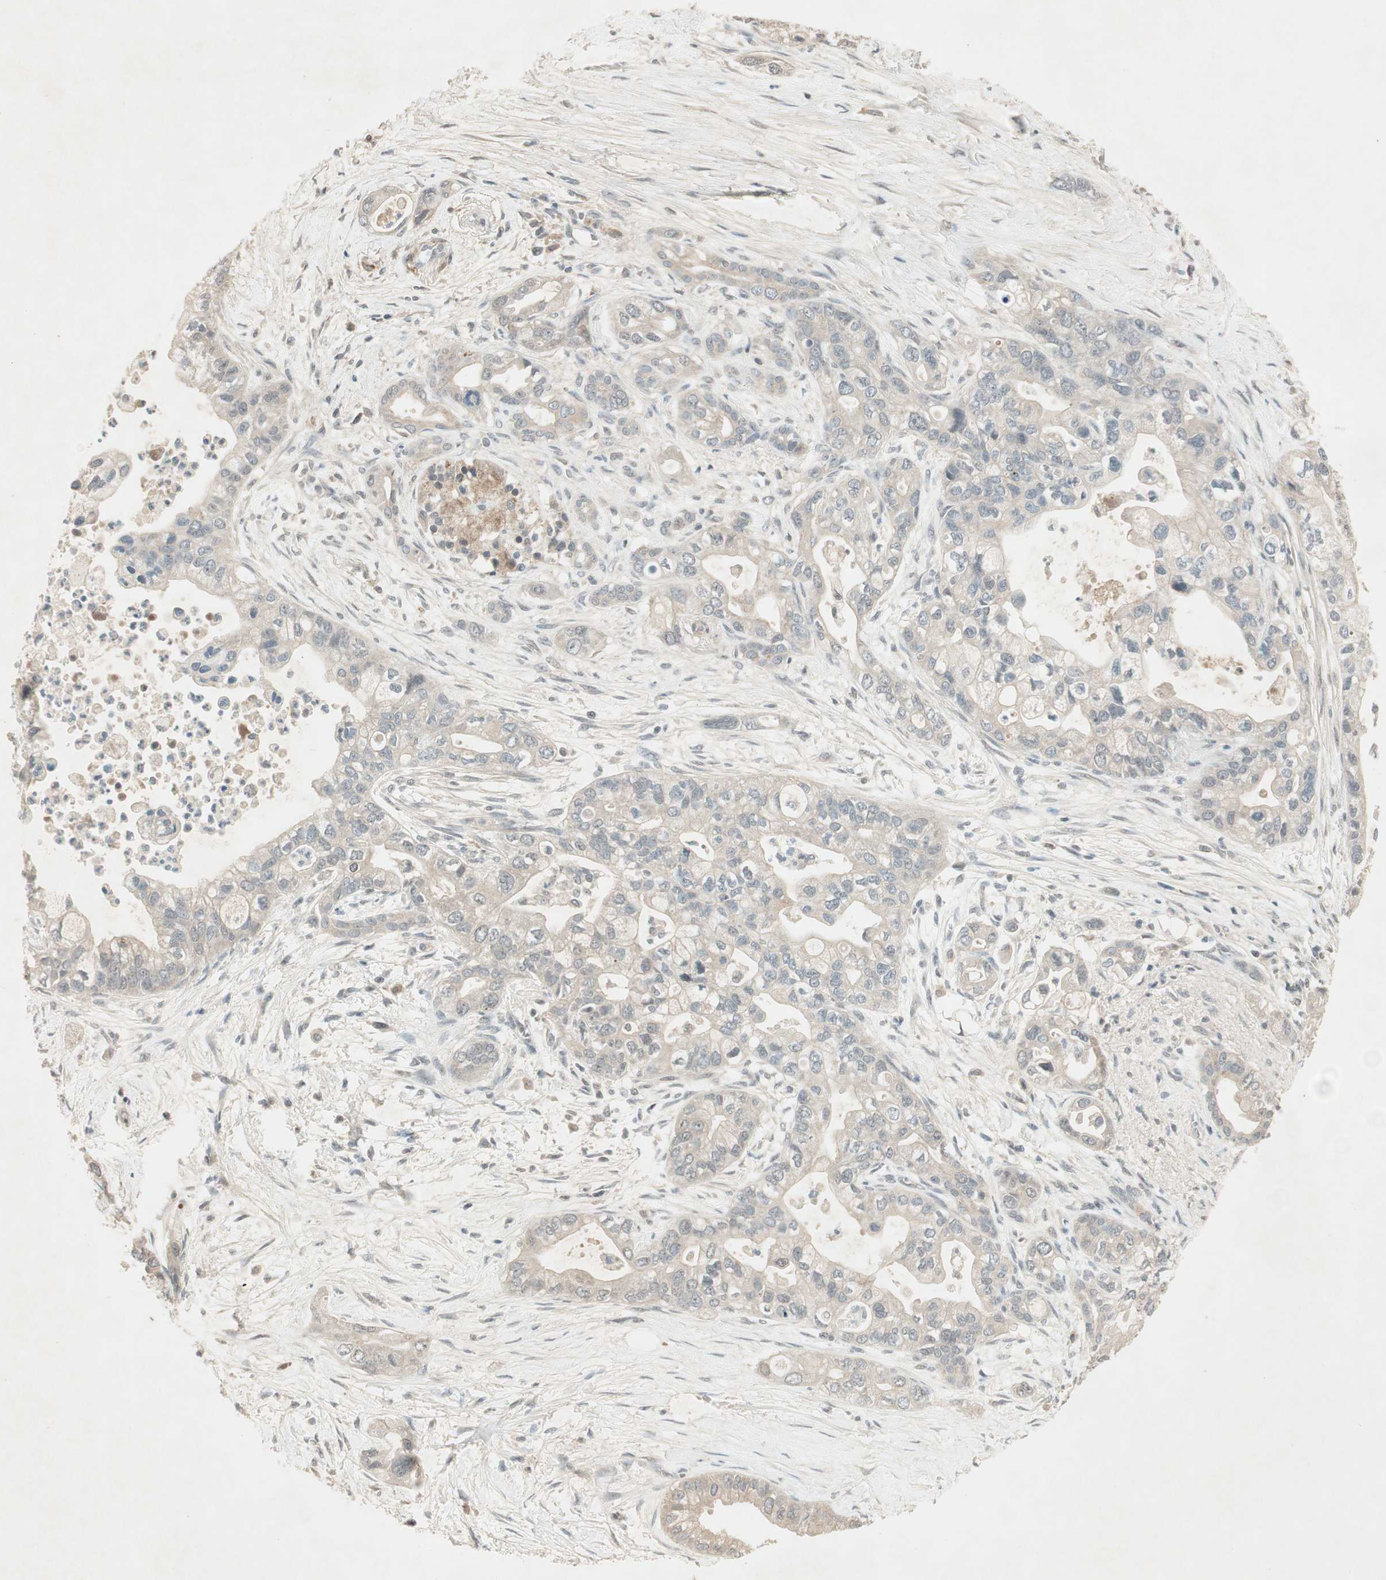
{"staining": {"intensity": "weak", "quantity": "<25%", "location": "cytoplasmic/membranous"}, "tissue": "pancreatic cancer", "cell_type": "Tumor cells", "image_type": "cancer", "snomed": [{"axis": "morphology", "description": "Adenocarcinoma, NOS"}, {"axis": "topography", "description": "Pancreas"}], "caption": "Tumor cells show no significant positivity in pancreatic cancer.", "gene": "RNGTT", "patient": {"sex": "male", "age": 70}}